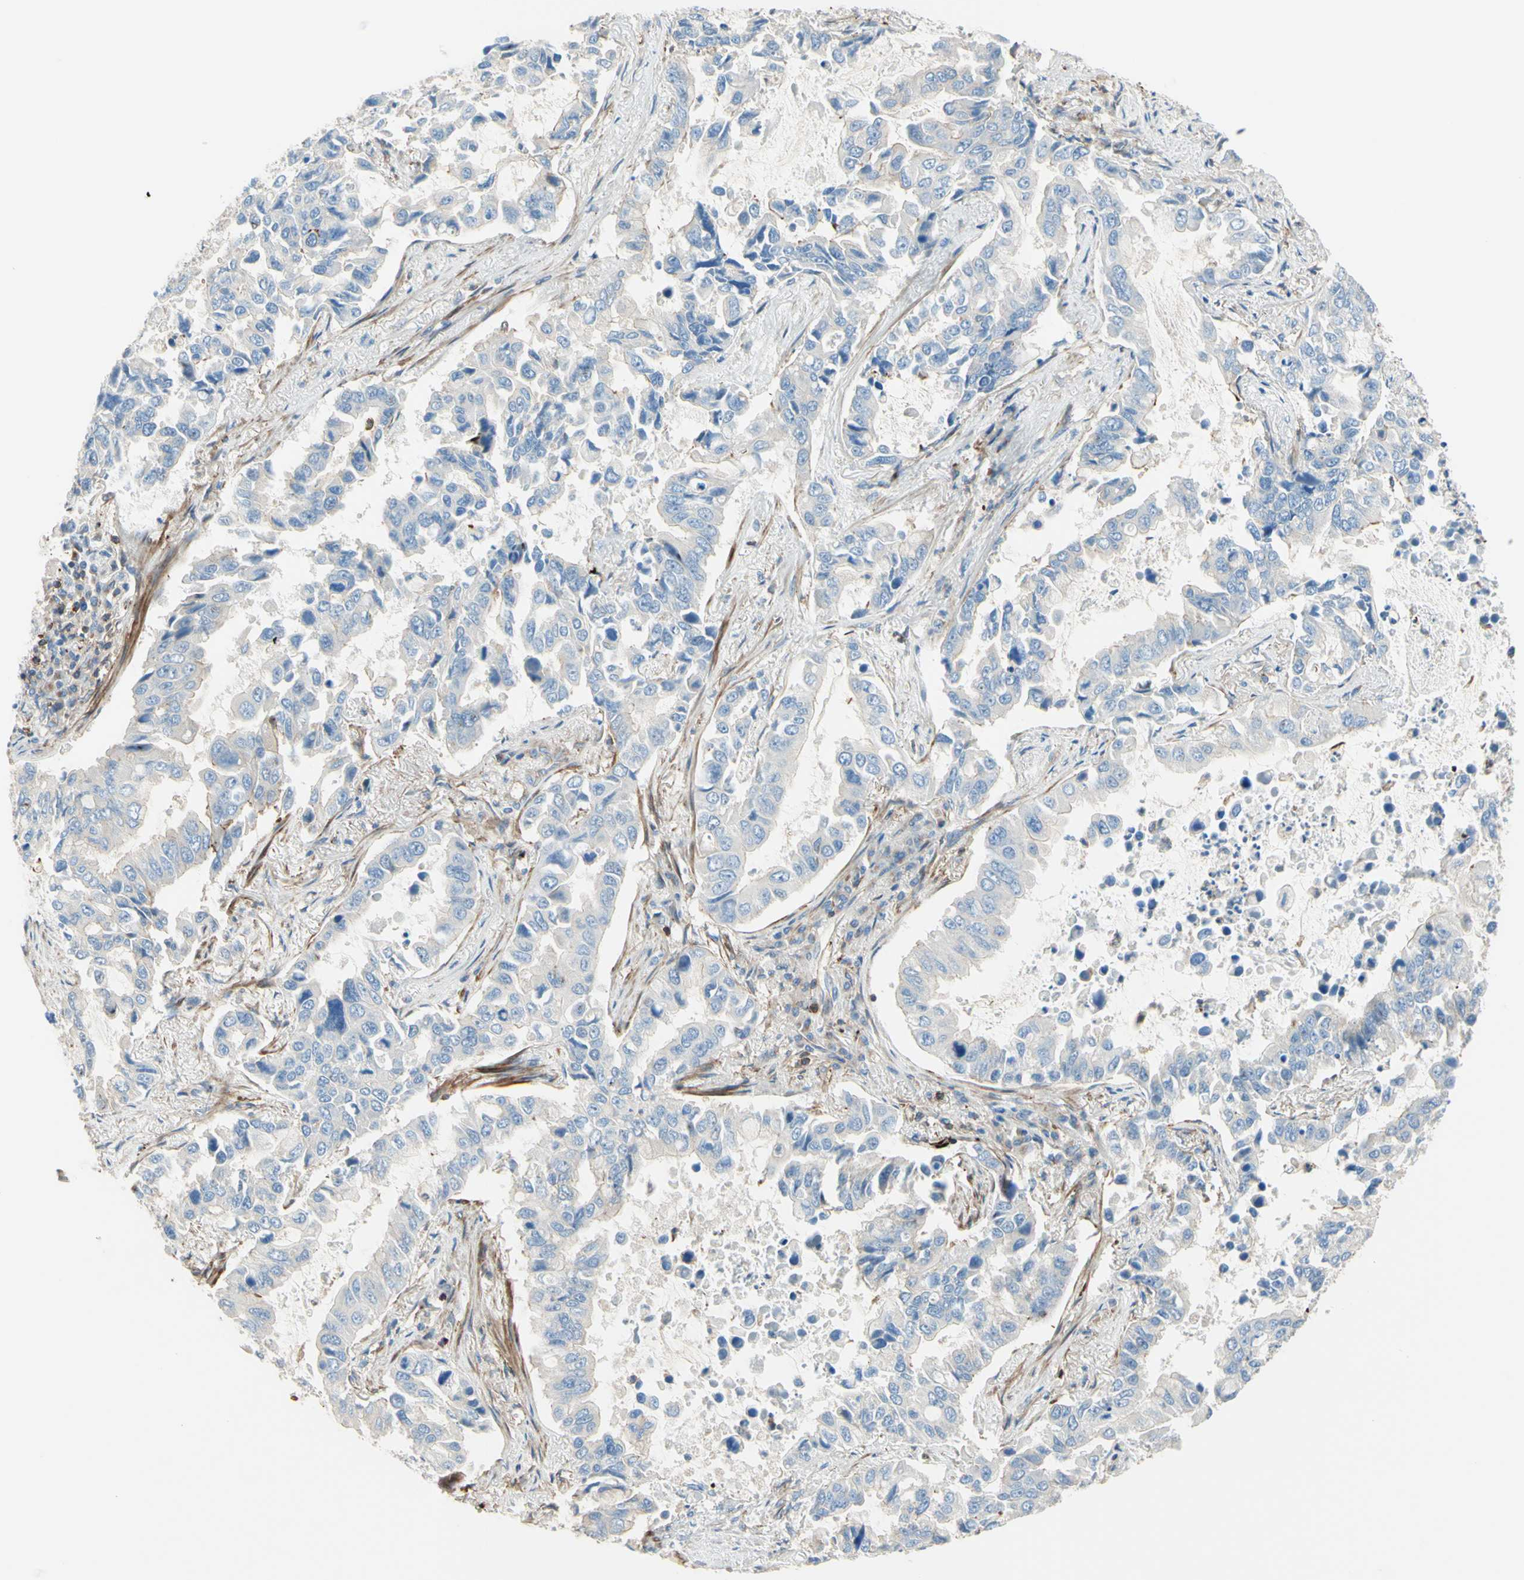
{"staining": {"intensity": "negative", "quantity": "none", "location": "none"}, "tissue": "lung cancer", "cell_type": "Tumor cells", "image_type": "cancer", "snomed": [{"axis": "morphology", "description": "Adenocarcinoma, NOS"}, {"axis": "topography", "description": "Lung"}], "caption": "DAB immunohistochemical staining of human lung cancer exhibits no significant expression in tumor cells. Brightfield microscopy of immunohistochemistry (IHC) stained with DAB (brown) and hematoxylin (blue), captured at high magnification.", "gene": "SEMA4C", "patient": {"sex": "male", "age": 64}}